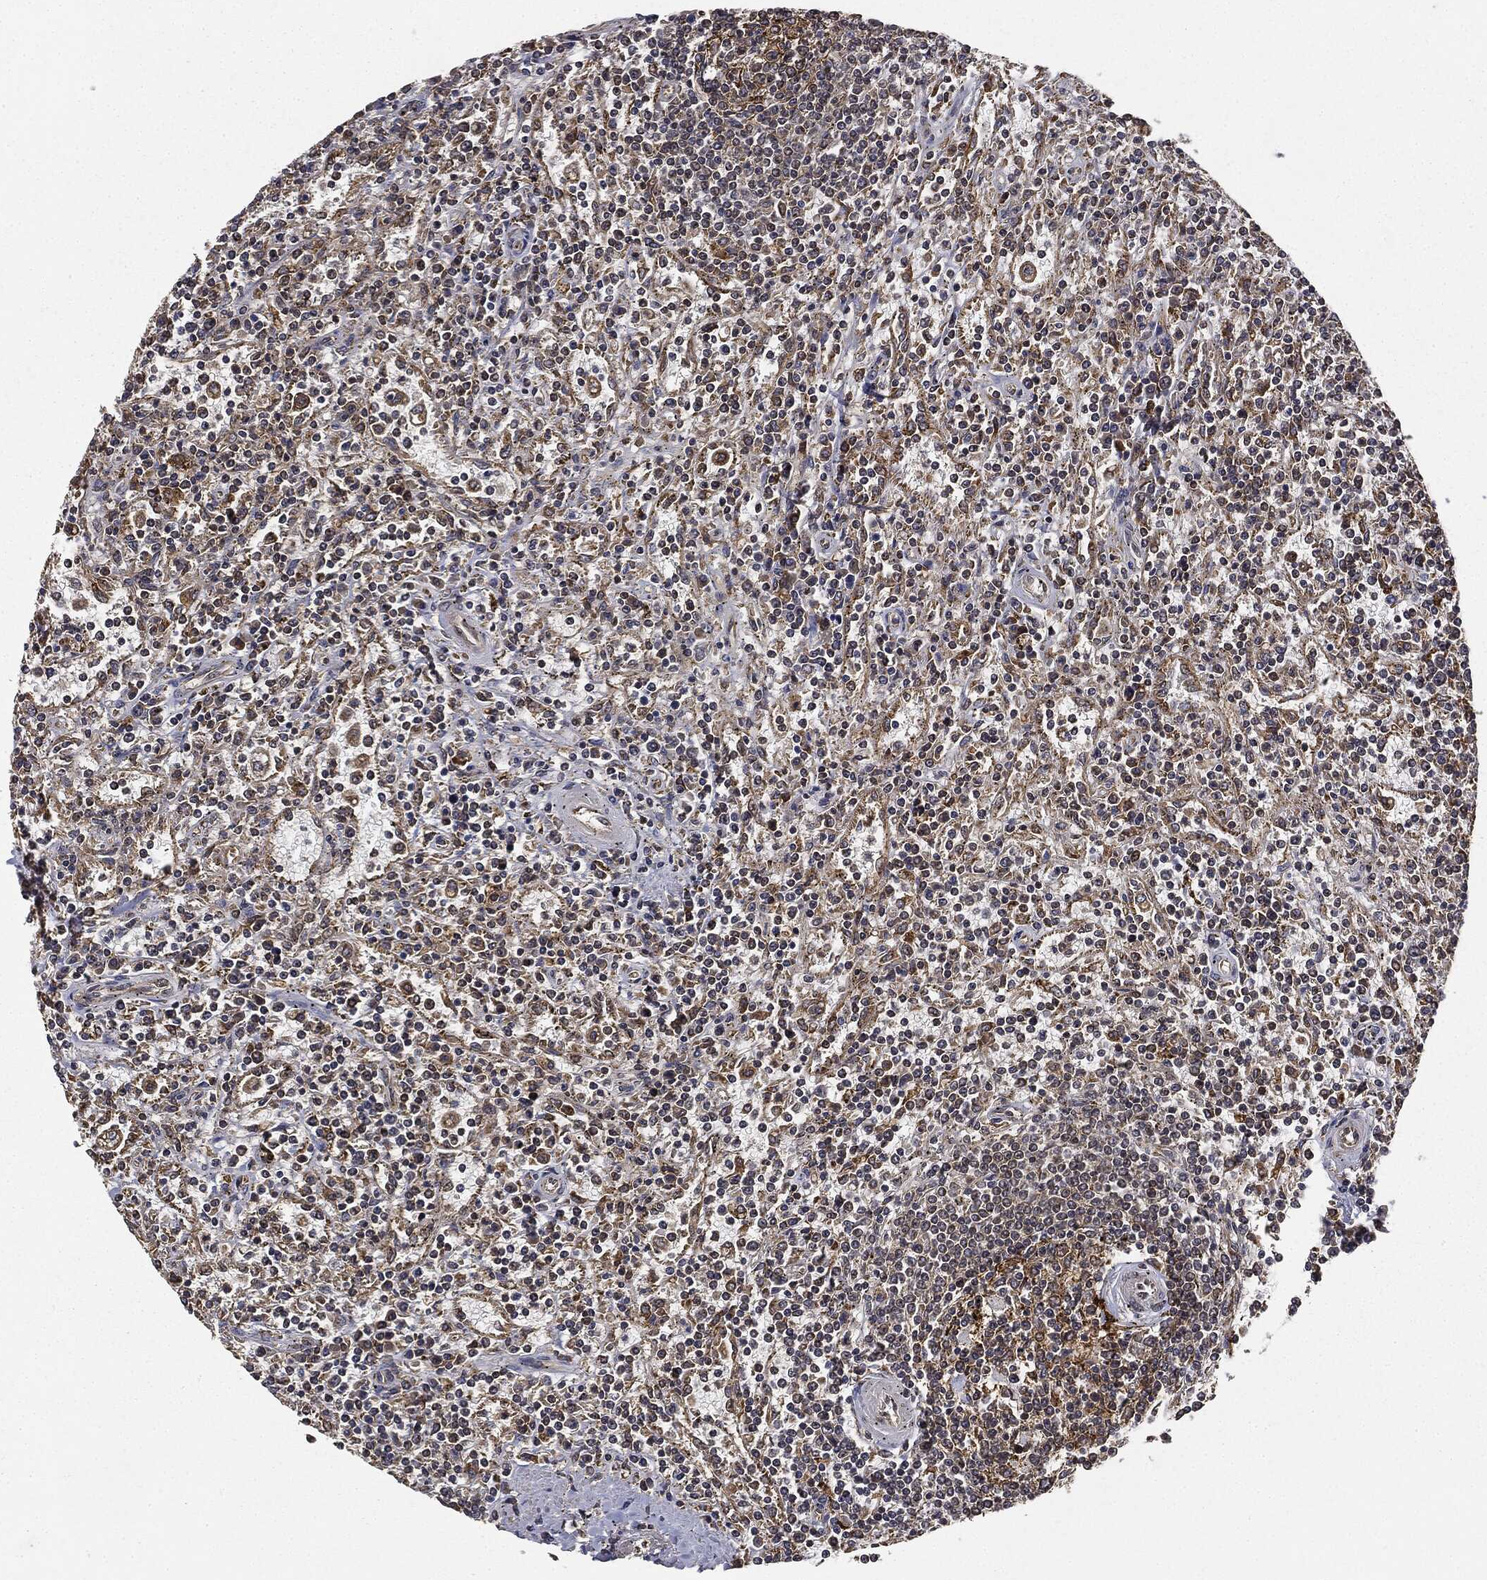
{"staining": {"intensity": "negative", "quantity": "none", "location": "none"}, "tissue": "lymphoma", "cell_type": "Tumor cells", "image_type": "cancer", "snomed": [{"axis": "morphology", "description": "Malignant lymphoma, non-Hodgkin's type, Low grade"}, {"axis": "topography", "description": "Spleen"}], "caption": "Immunohistochemical staining of human malignant lymphoma, non-Hodgkin's type (low-grade) reveals no significant expression in tumor cells.", "gene": "MIER2", "patient": {"sex": "male", "age": 62}}